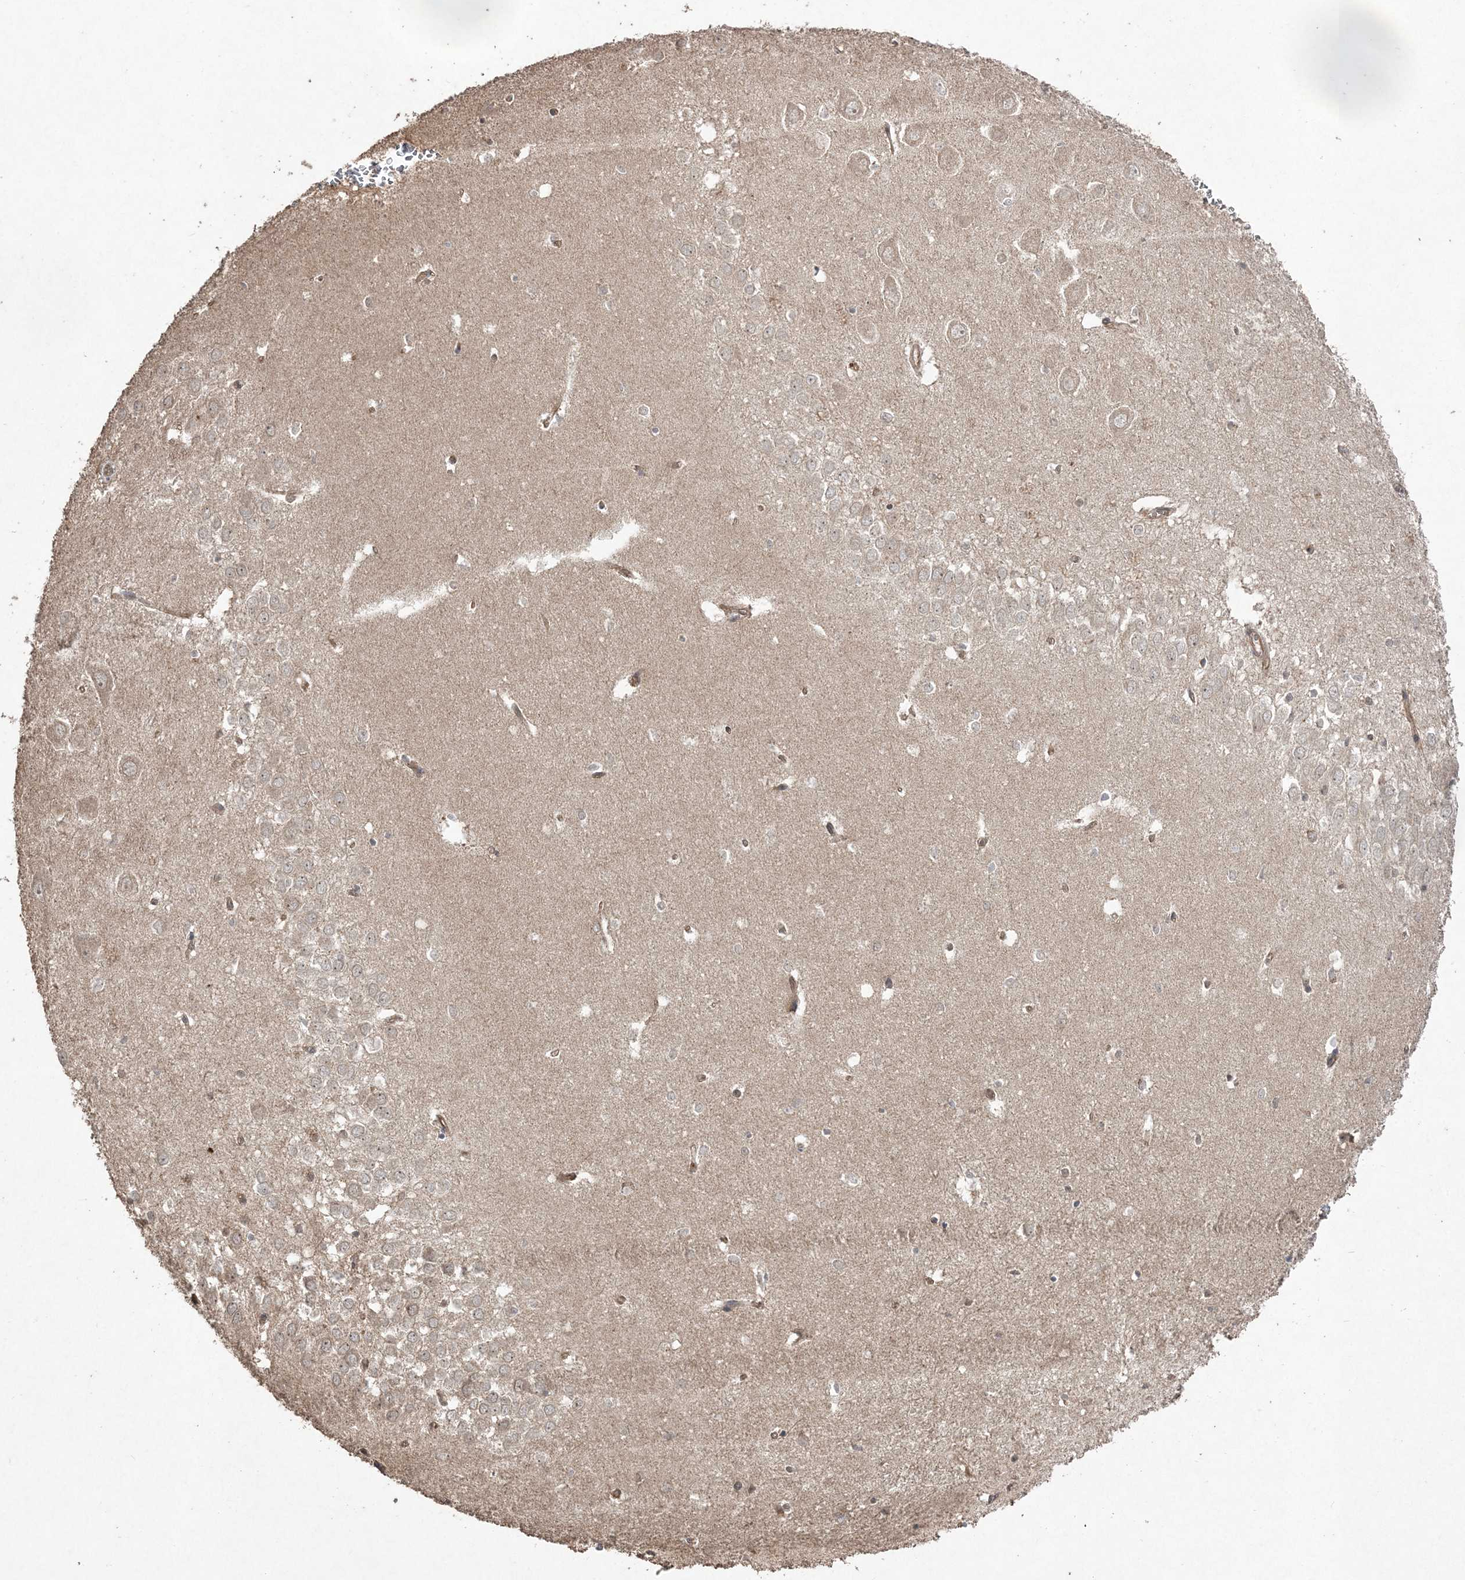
{"staining": {"intensity": "weak", "quantity": "<25%", "location": "cytoplasmic/membranous"}, "tissue": "hippocampus", "cell_type": "Glial cells", "image_type": "normal", "snomed": [{"axis": "morphology", "description": "Normal tissue, NOS"}, {"axis": "topography", "description": "Hippocampus"}], "caption": "DAB immunohistochemical staining of unremarkable human hippocampus reveals no significant staining in glial cells. (Brightfield microscopy of DAB immunohistochemistry (IHC) at high magnification).", "gene": "EHHADH", "patient": {"sex": "female", "age": 64}}